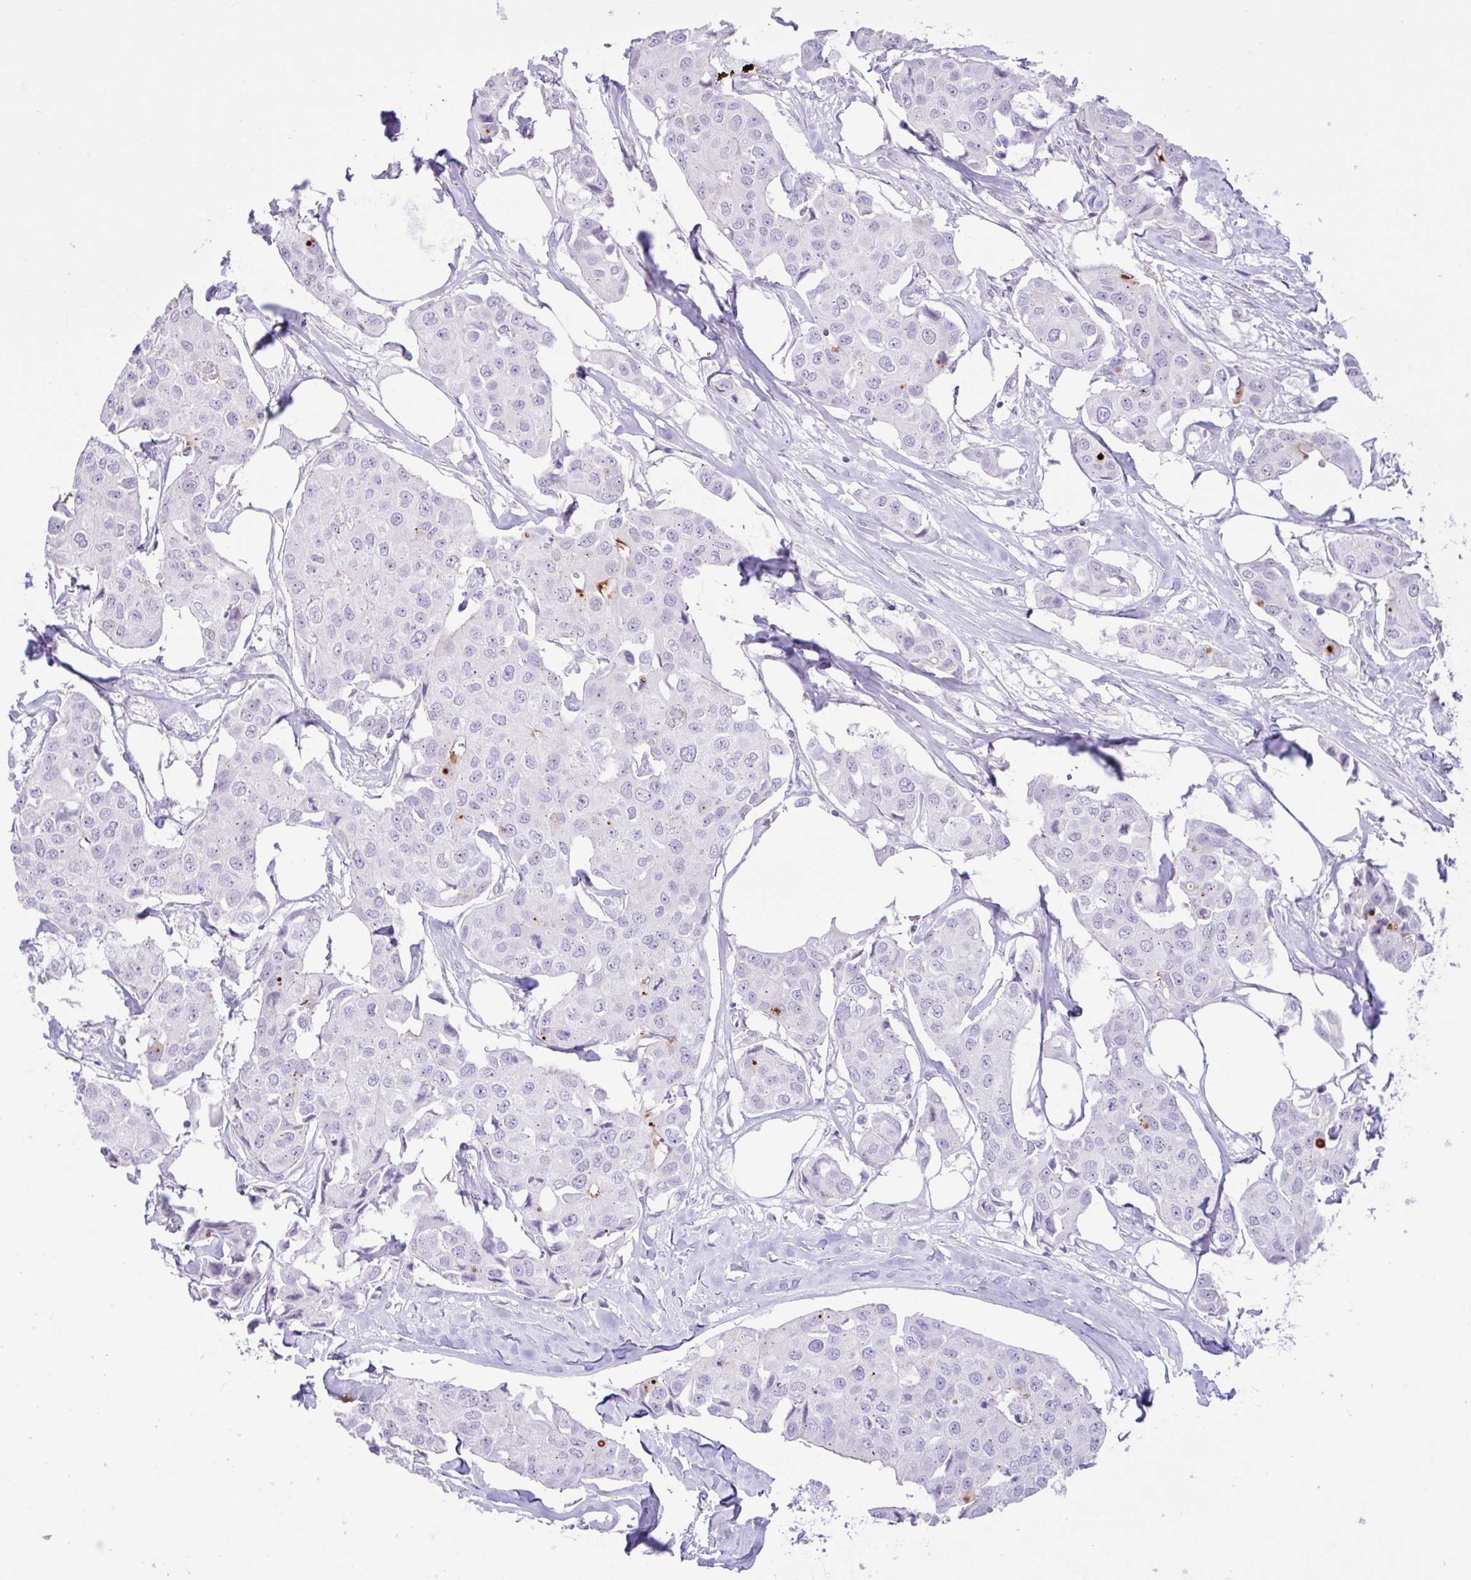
{"staining": {"intensity": "negative", "quantity": "none", "location": "none"}, "tissue": "breast cancer", "cell_type": "Tumor cells", "image_type": "cancer", "snomed": [{"axis": "morphology", "description": "Duct carcinoma"}, {"axis": "topography", "description": "Breast"}, {"axis": "topography", "description": "Lymph node"}], "caption": "Protein analysis of breast cancer reveals no significant expression in tumor cells. (DAB (3,3'-diaminobenzidine) immunohistochemistry (IHC) with hematoxylin counter stain).", "gene": "REEP1", "patient": {"sex": "female", "age": 80}}